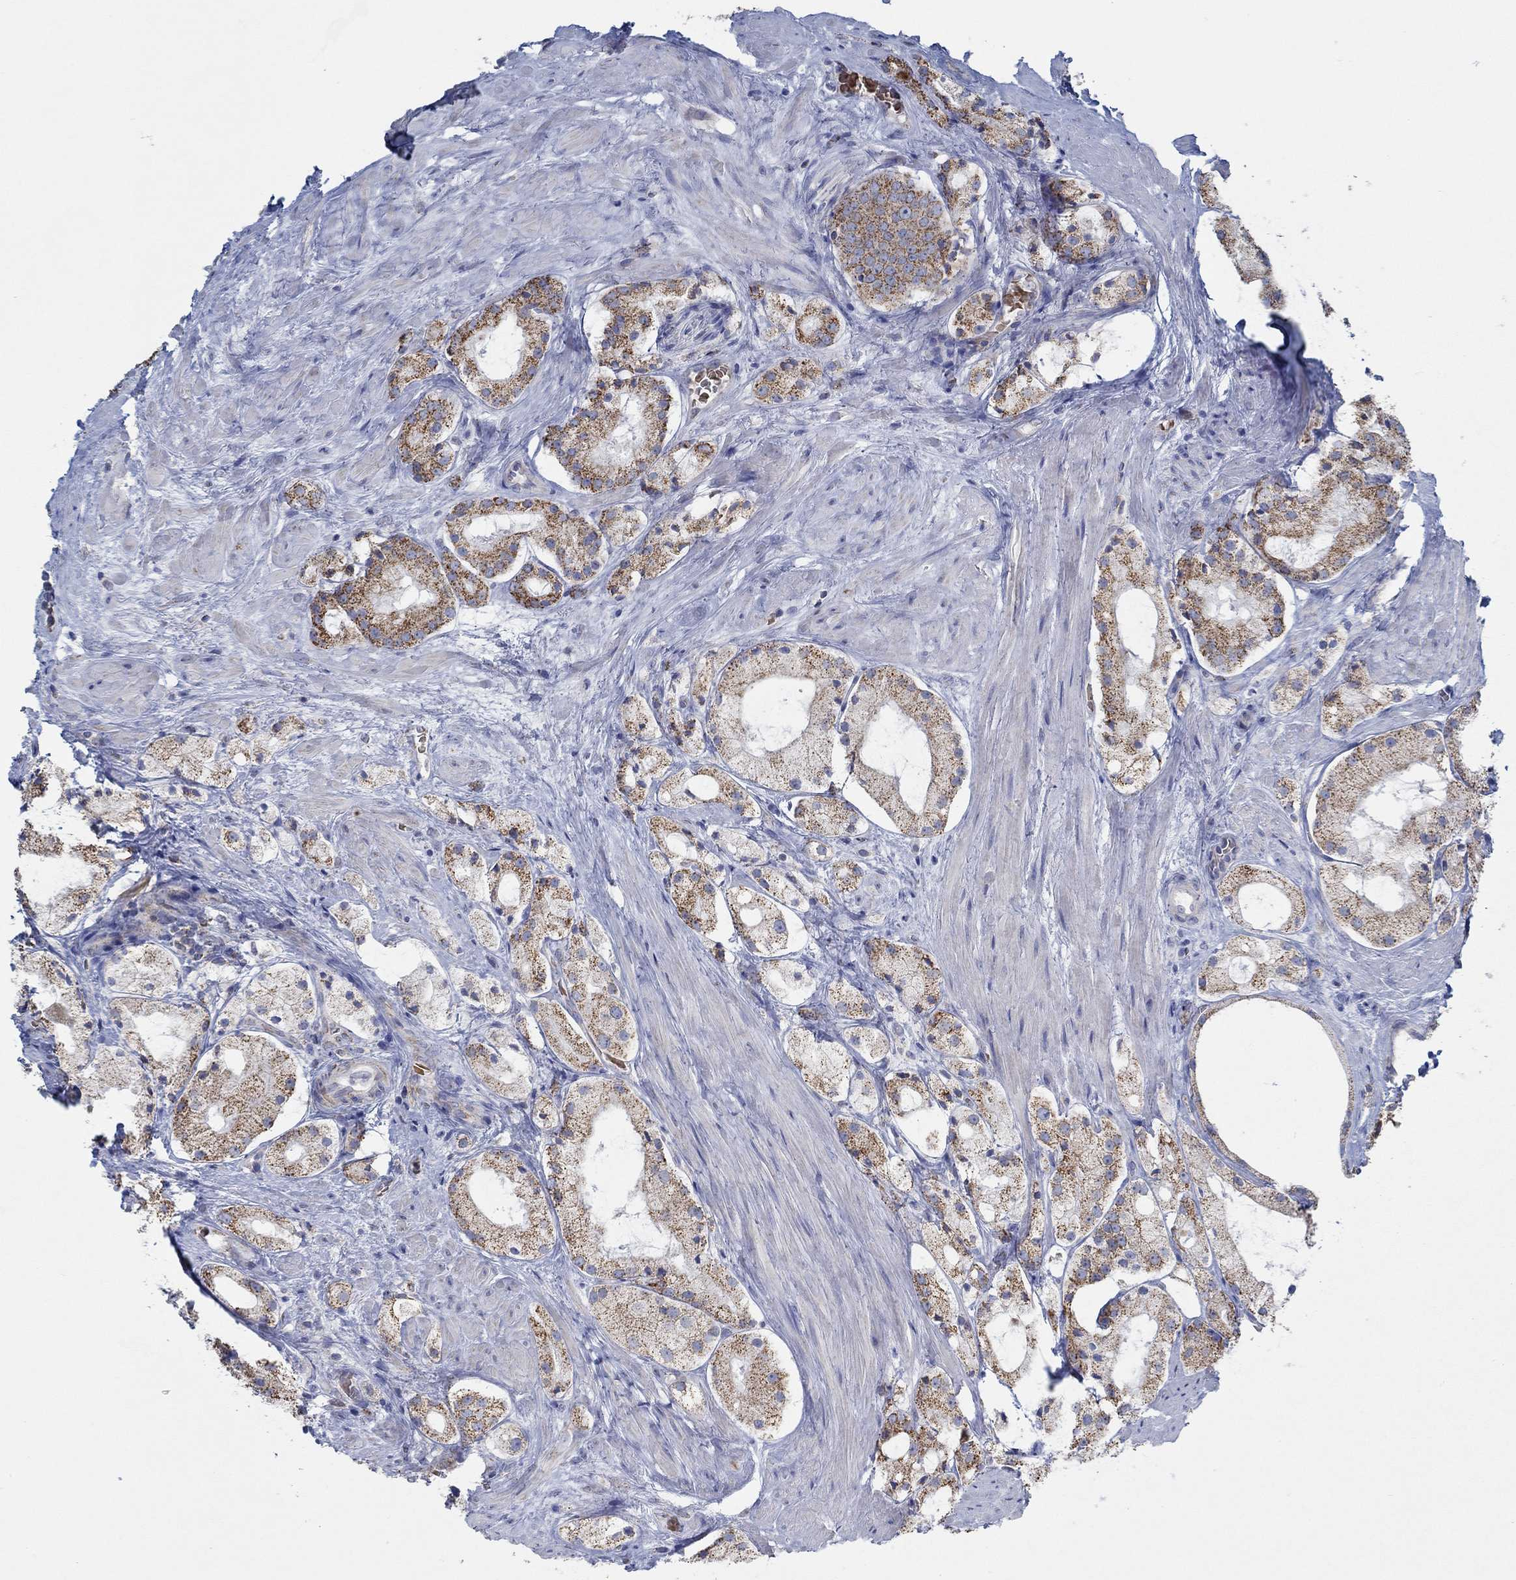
{"staining": {"intensity": "strong", "quantity": ">75%", "location": "cytoplasmic/membranous"}, "tissue": "prostate cancer", "cell_type": "Tumor cells", "image_type": "cancer", "snomed": [{"axis": "morphology", "description": "Adenocarcinoma, NOS"}, {"axis": "morphology", "description": "Adenocarcinoma, High grade"}, {"axis": "topography", "description": "Prostate"}], "caption": "A brown stain labels strong cytoplasmic/membranous expression of a protein in human prostate cancer tumor cells.", "gene": "GLOD5", "patient": {"sex": "male", "age": 64}}